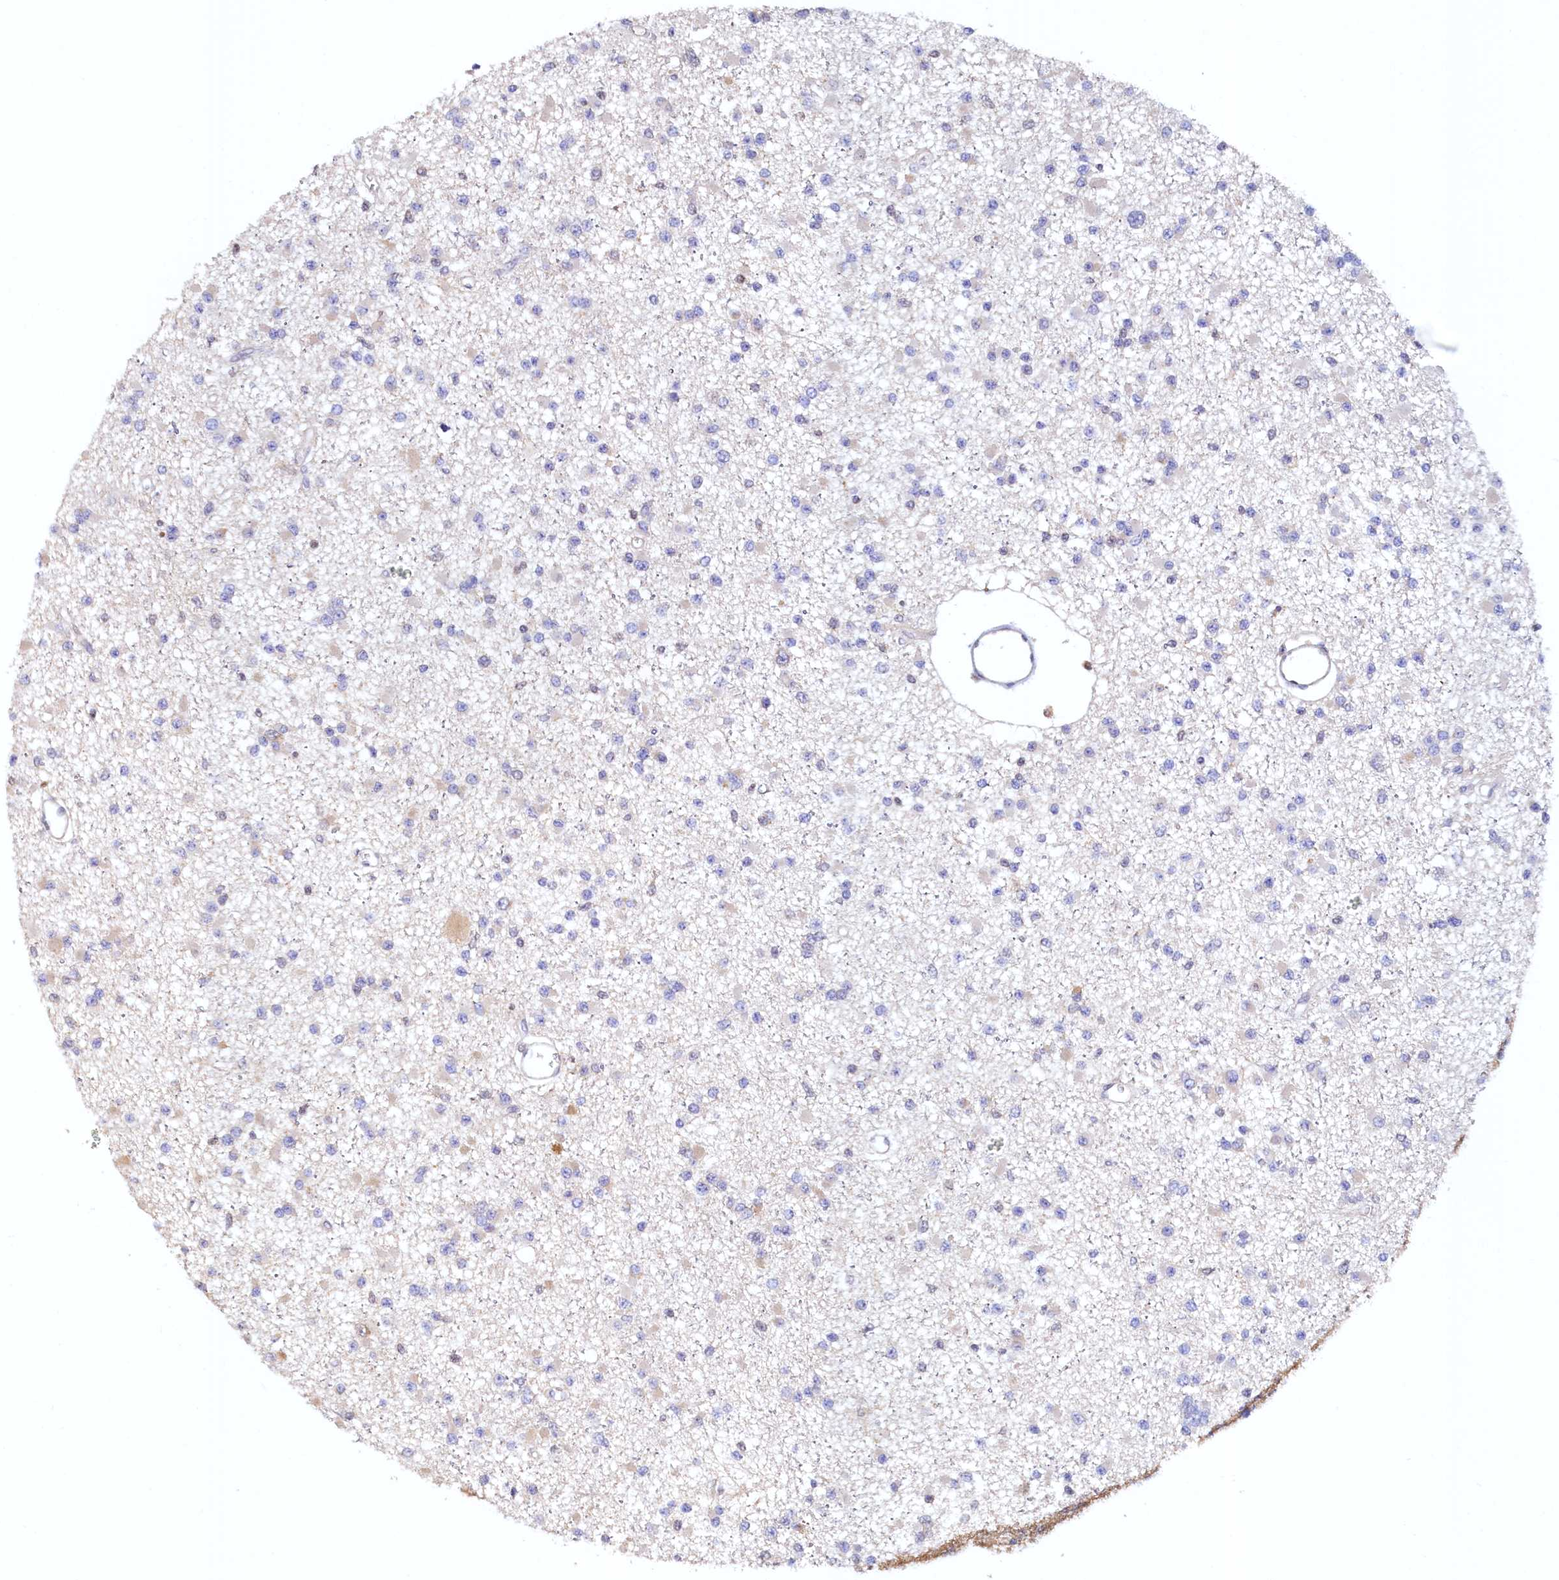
{"staining": {"intensity": "negative", "quantity": "none", "location": "none"}, "tissue": "glioma", "cell_type": "Tumor cells", "image_type": "cancer", "snomed": [{"axis": "morphology", "description": "Glioma, malignant, Low grade"}, {"axis": "topography", "description": "Brain"}], "caption": "Immunohistochemistry micrograph of neoplastic tissue: human glioma stained with DAB (3,3'-diaminobenzidine) shows no significant protein positivity in tumor cells.", "gene": "PAAF1", "patient": {"sex": "female", "age": 22}}